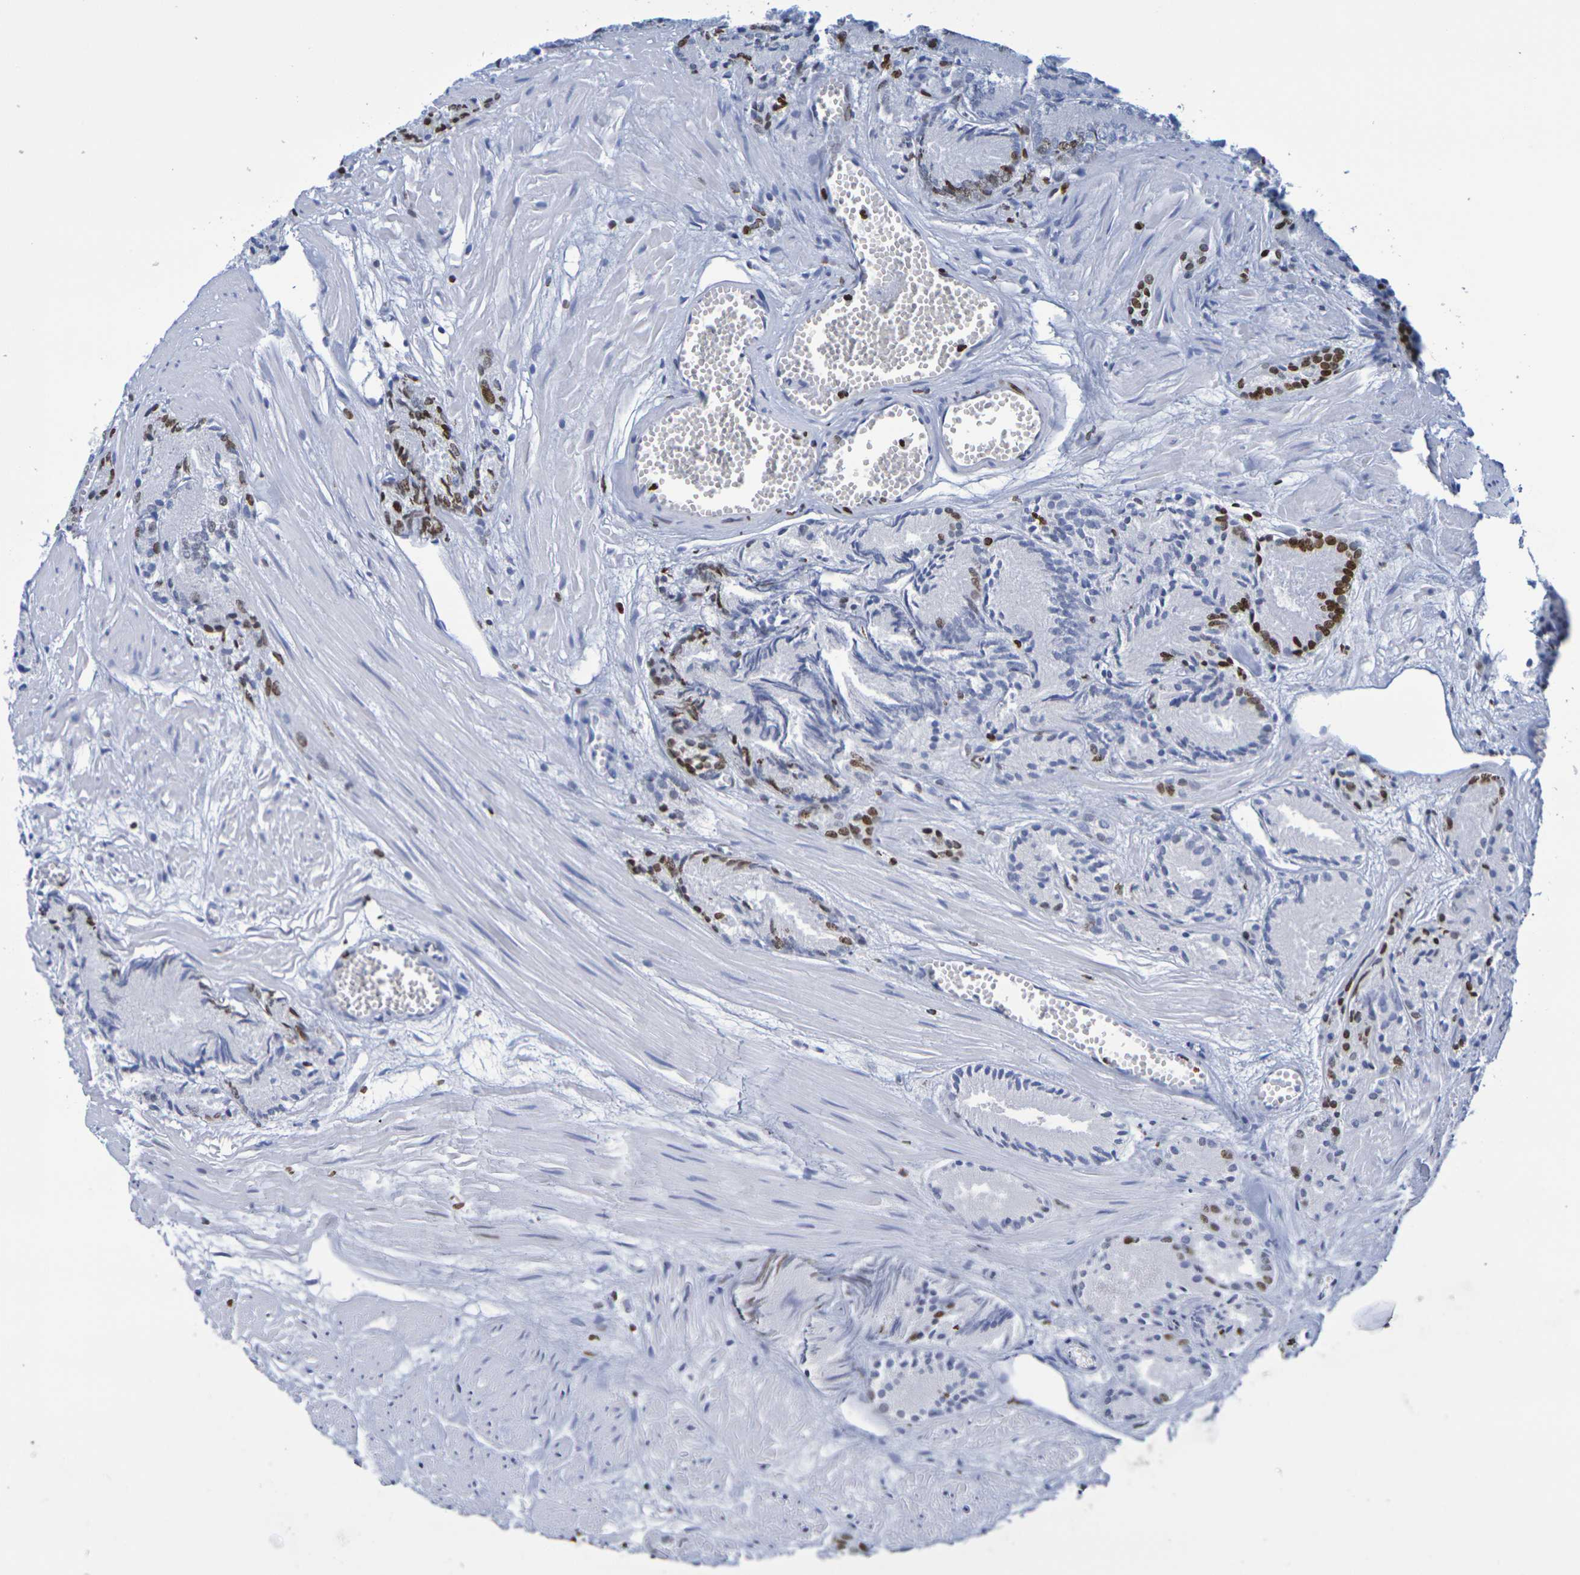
{"staining": {"intensity": "negative", "quantity": "none", "location": "none"}, "tissue": "prostate cancer", "cell_type": "Tumor cells", "image_type": "cancer", "snomed": [{"axis": "morphology", "description": "Adenocarcinoma, Low grade"}, {"axis": "topography", "description": "Prostate"}], "caption": "There is no significant expression in tumor cells of prostate low-grade adenocarcinoma.", "gene": "H1-5", "patient": {"sex": "male", "age": 72}}